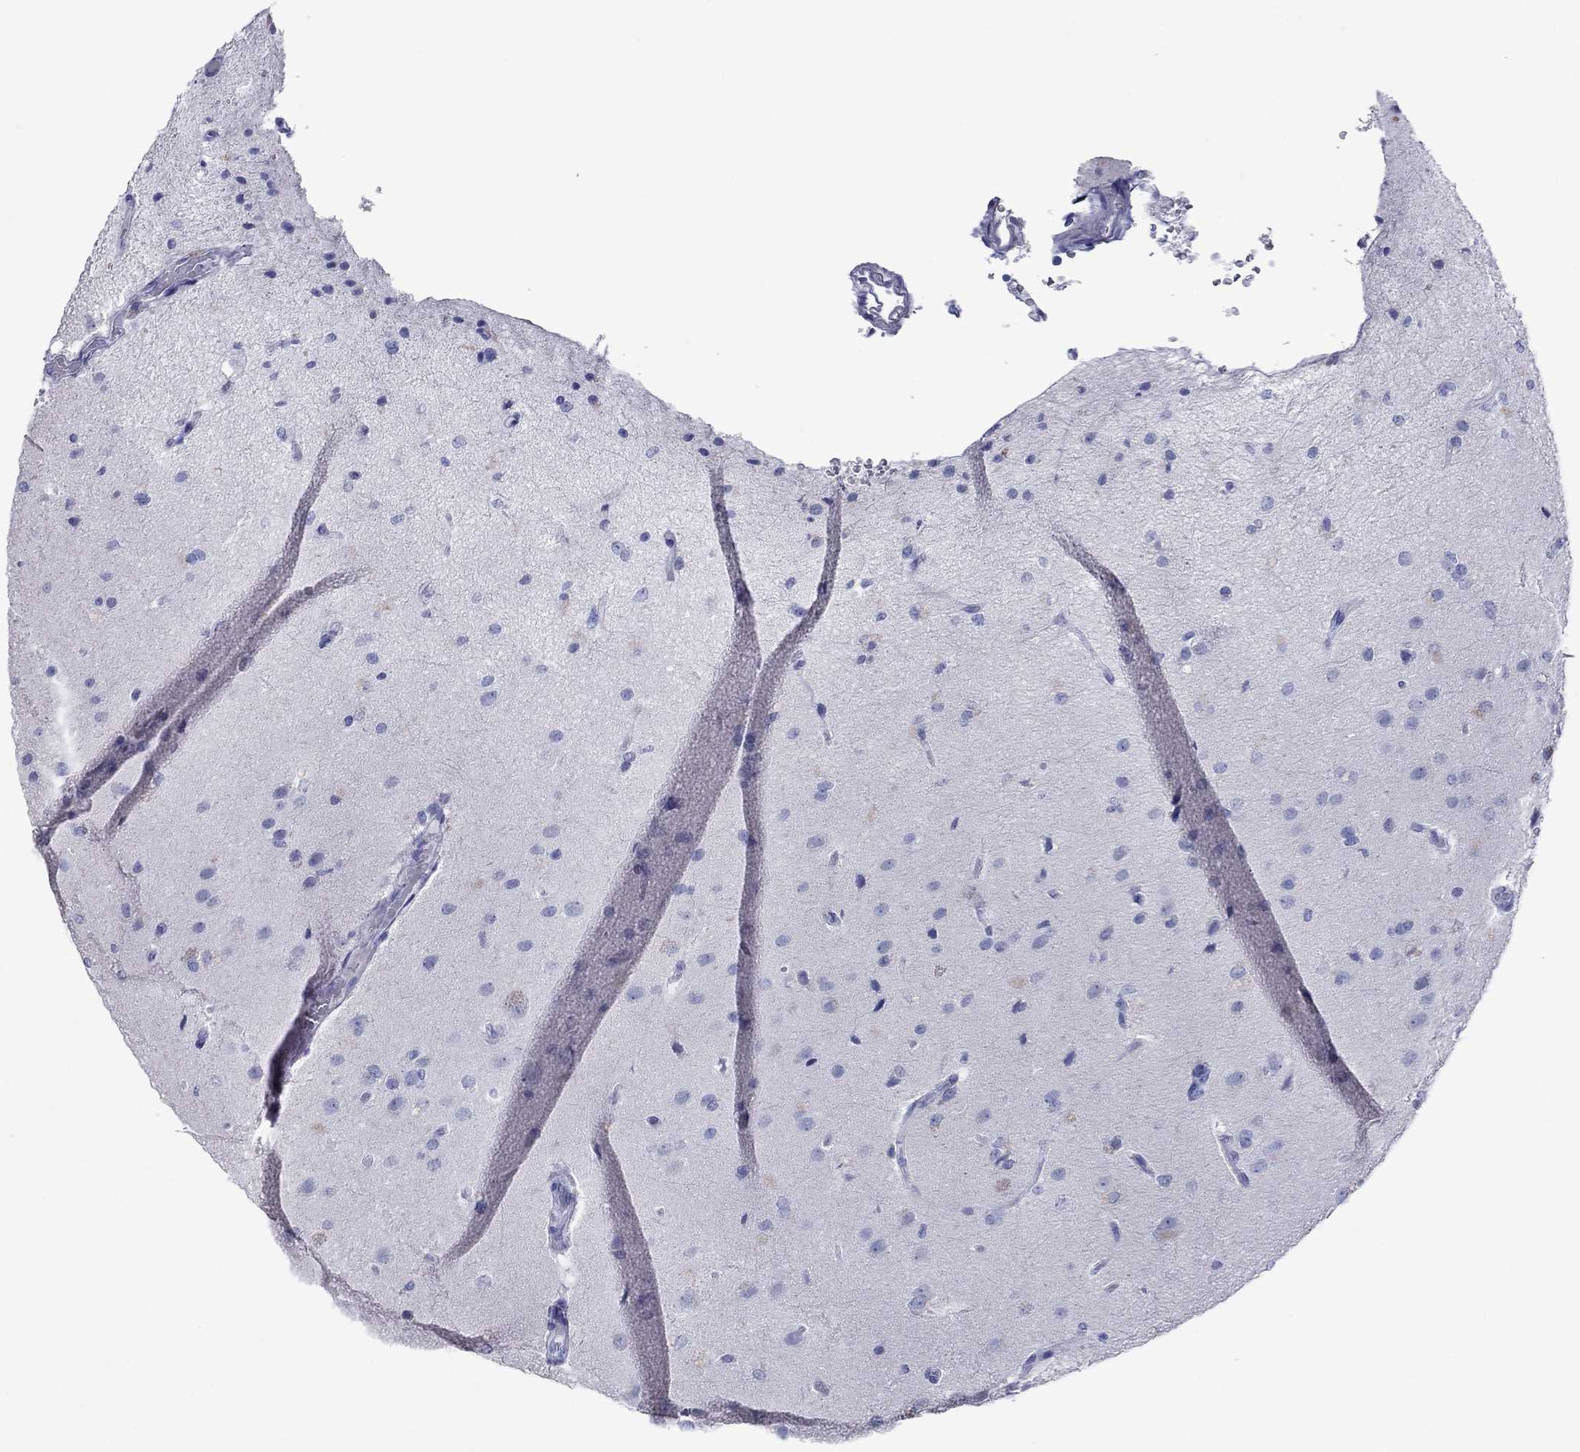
{"staining": {"intensity": "negative", "quantity": "none", "location": "none"}, "tissue": "glioma", "cell_type": "Tumor cells", "image_type": "cancer", "snomed": [{"axis": "morphology", "description": "Glioma, malignant, High grade"}, {"axis": "topography", "description": "Brain"}], "caption": "There is no significant staining in tumor cells of glioma. Brightfield microscopy of immunohistochemistry (IHC) stained with DAB (brown) and hematoxylin (blue), captured at high magnification.", "gene": "ATP4A", "patient": {"sex": "male", "age": 68}}